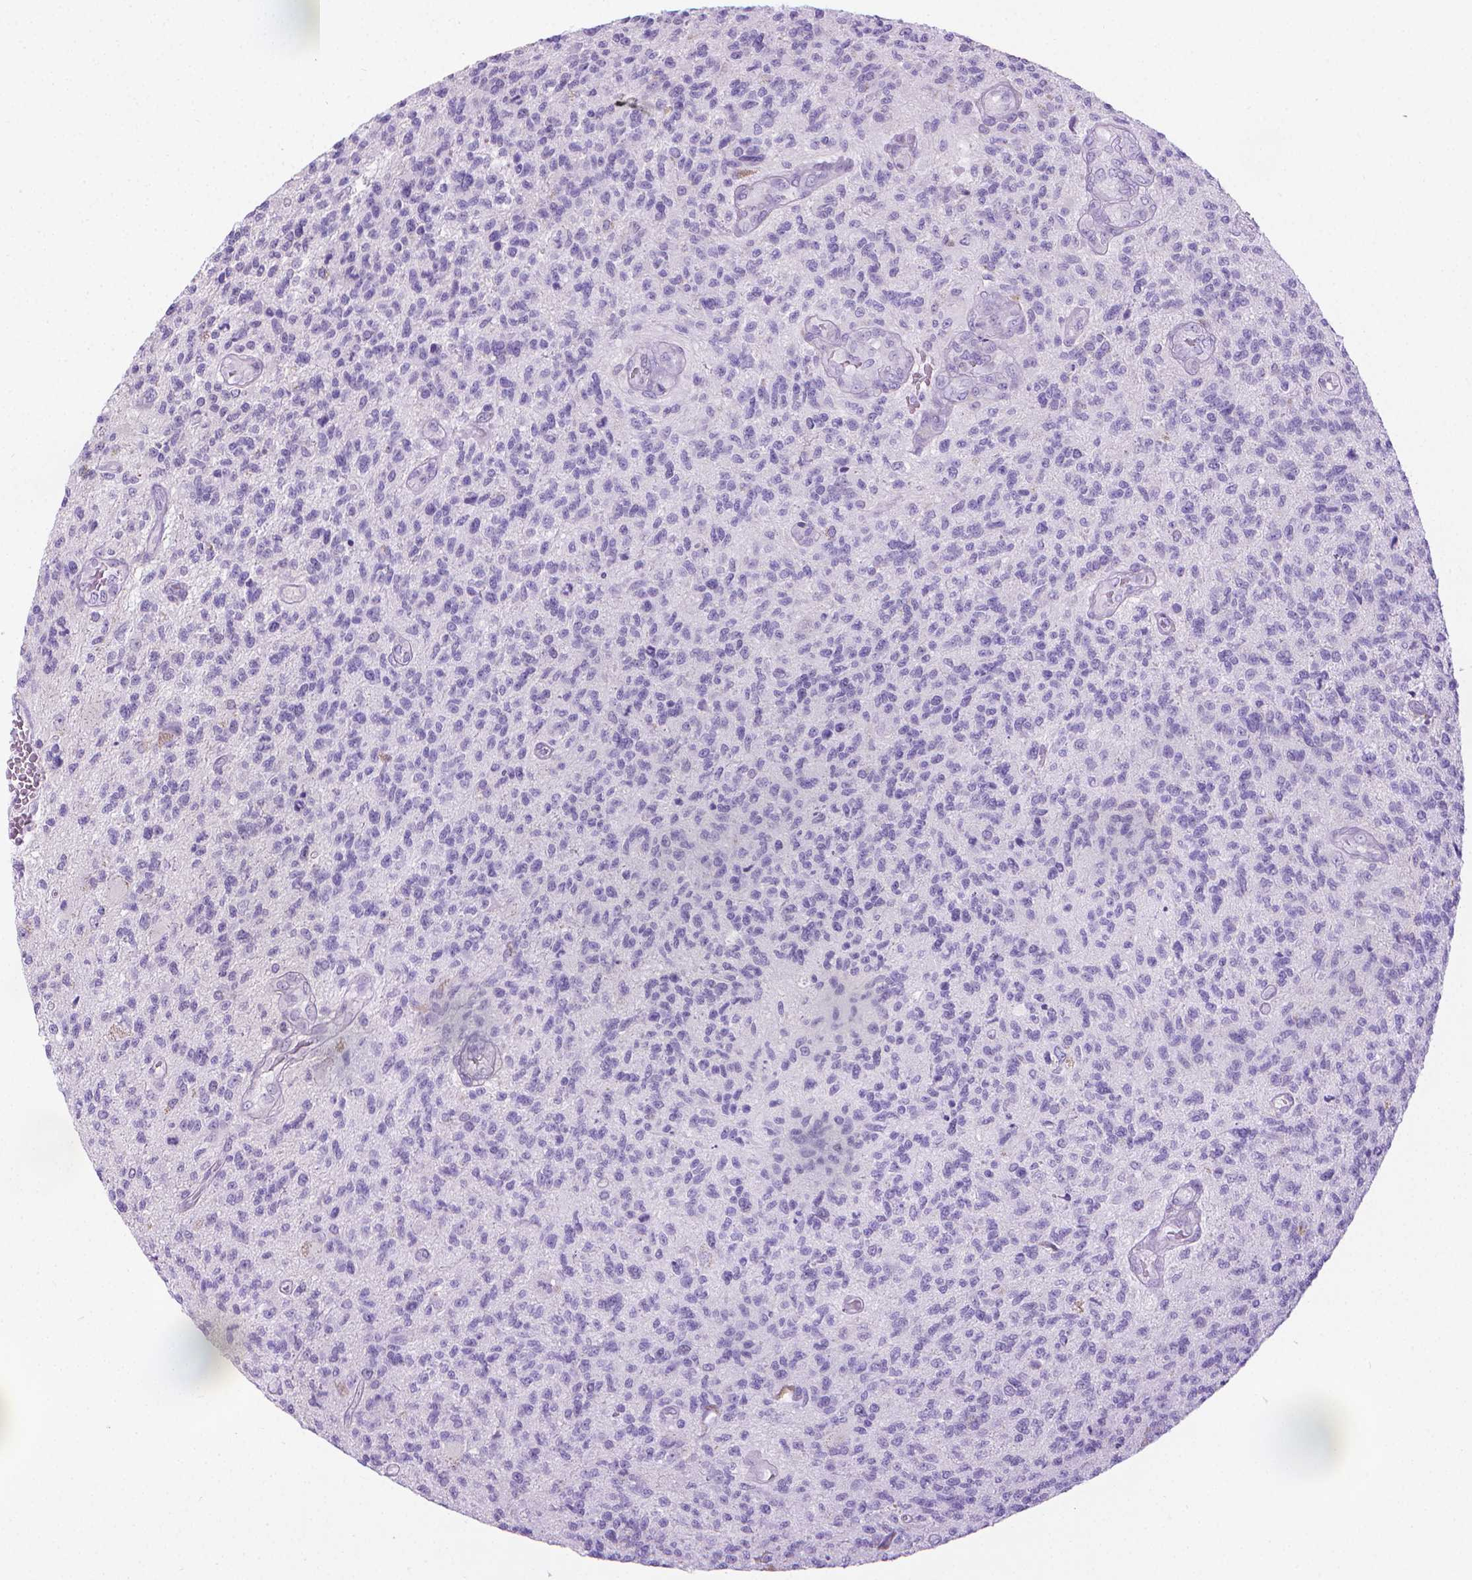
{"staining": {"intensity": "negative", "quantity": "none", "location": "none"}, "tissue": "glioma", "cell_type": "Tumor cells", "image_type": "cancer", "snomed": [{"axis": "morphology", "description": "Glioma, malignant, High grade"}, {"axis": "topography", "description": "Brain"}], "caption": "This is an immunohistochemistry histopathology image of glioma. There is no staining in tumor cells.", "gene": "SPAG6", "patient": {"sex": "male", "age": 56}}